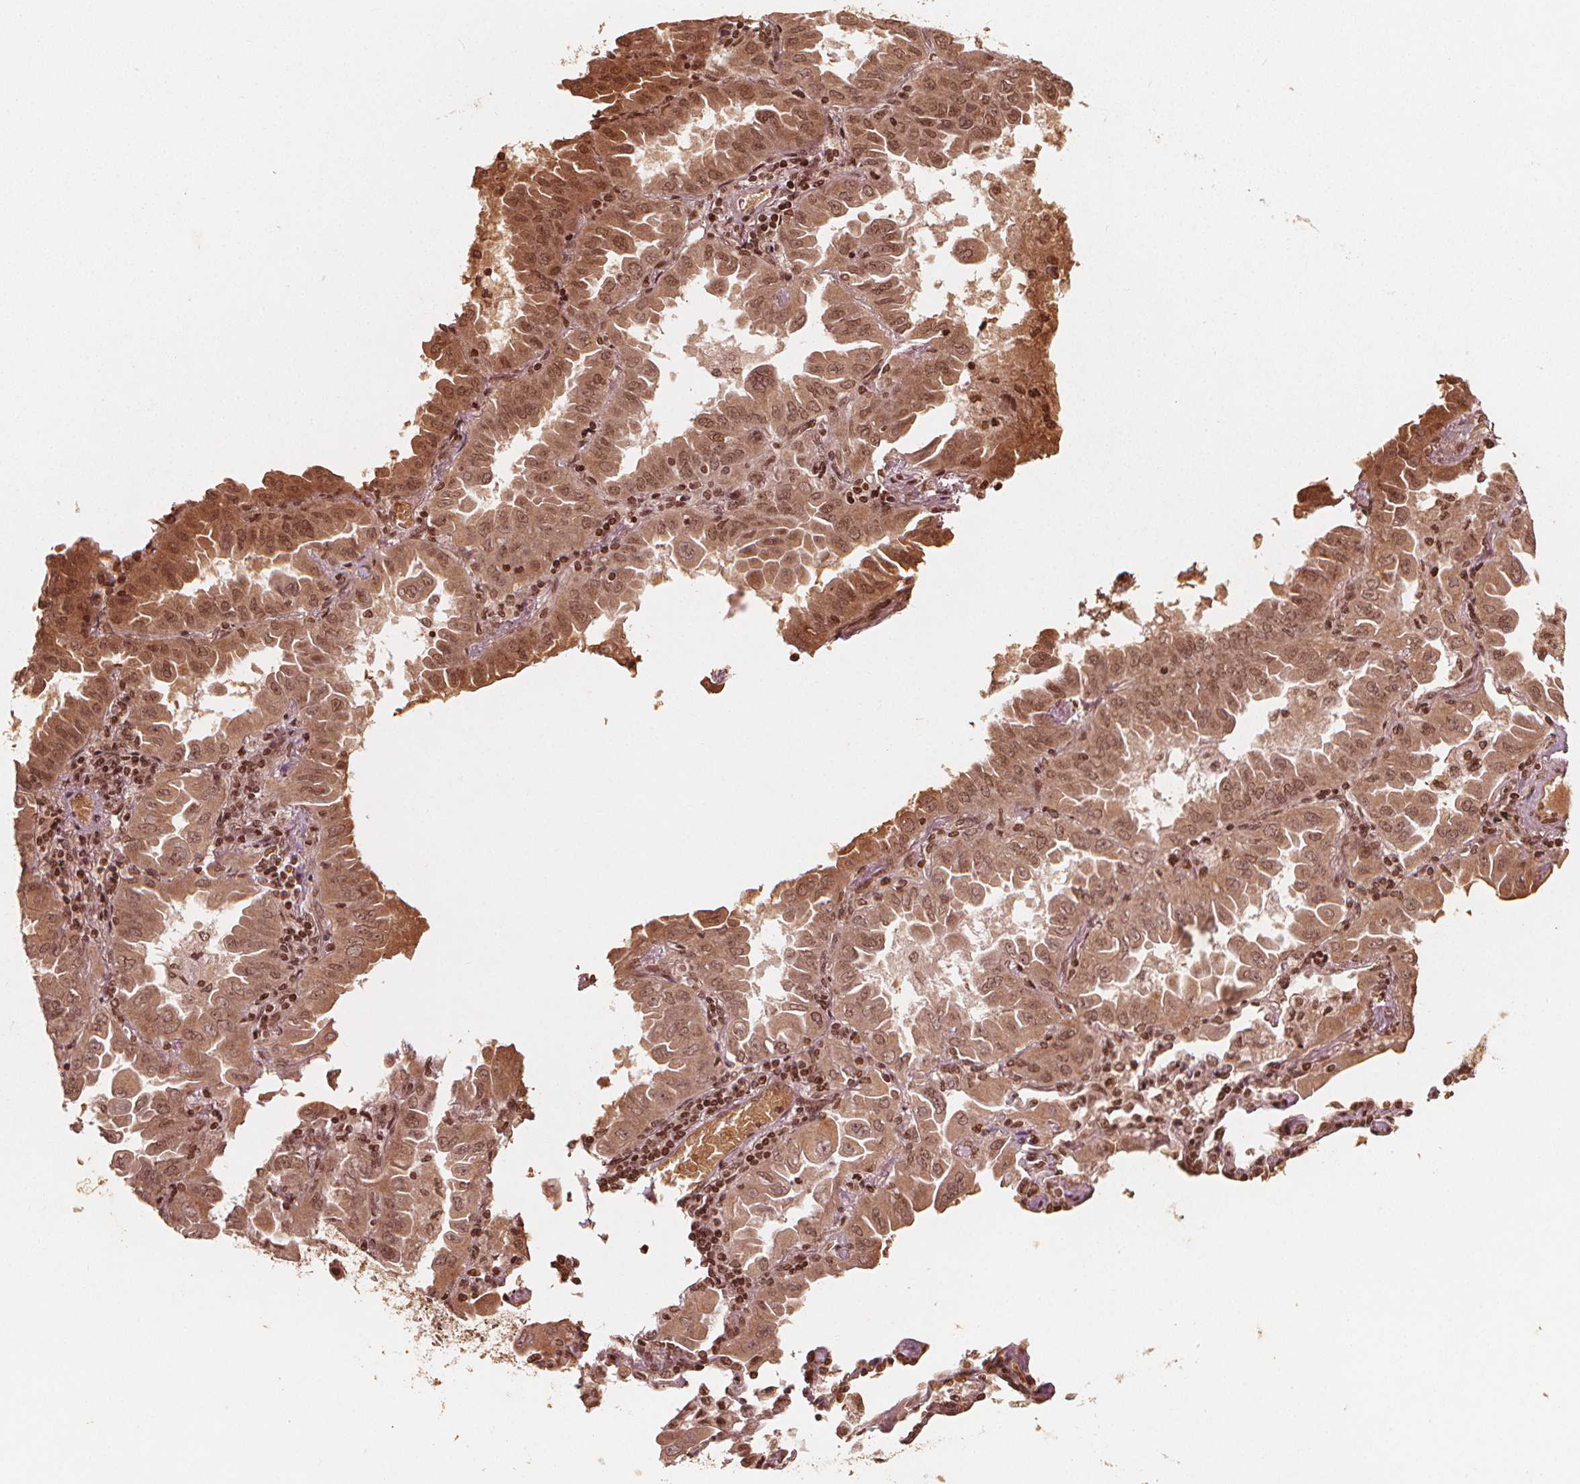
{"staining": {"intensity": "weak", "quantity": ">75%", "location": "nuclear"}, "tissue": "lung cancer", "cell_type": "Tumor cells", "image_type": "cancer", "snomed": [{"axis": "morphology", "description": "Adenocarcinoma, NOS"}, {"axis": "topography", "description": "Lung"}], "caption": "Weak nuclear expression is identified in approximately >75% of tumor cells in lung cancer.", "gene": "H3C14", "patient": {"sex": "male", "age": 64}}